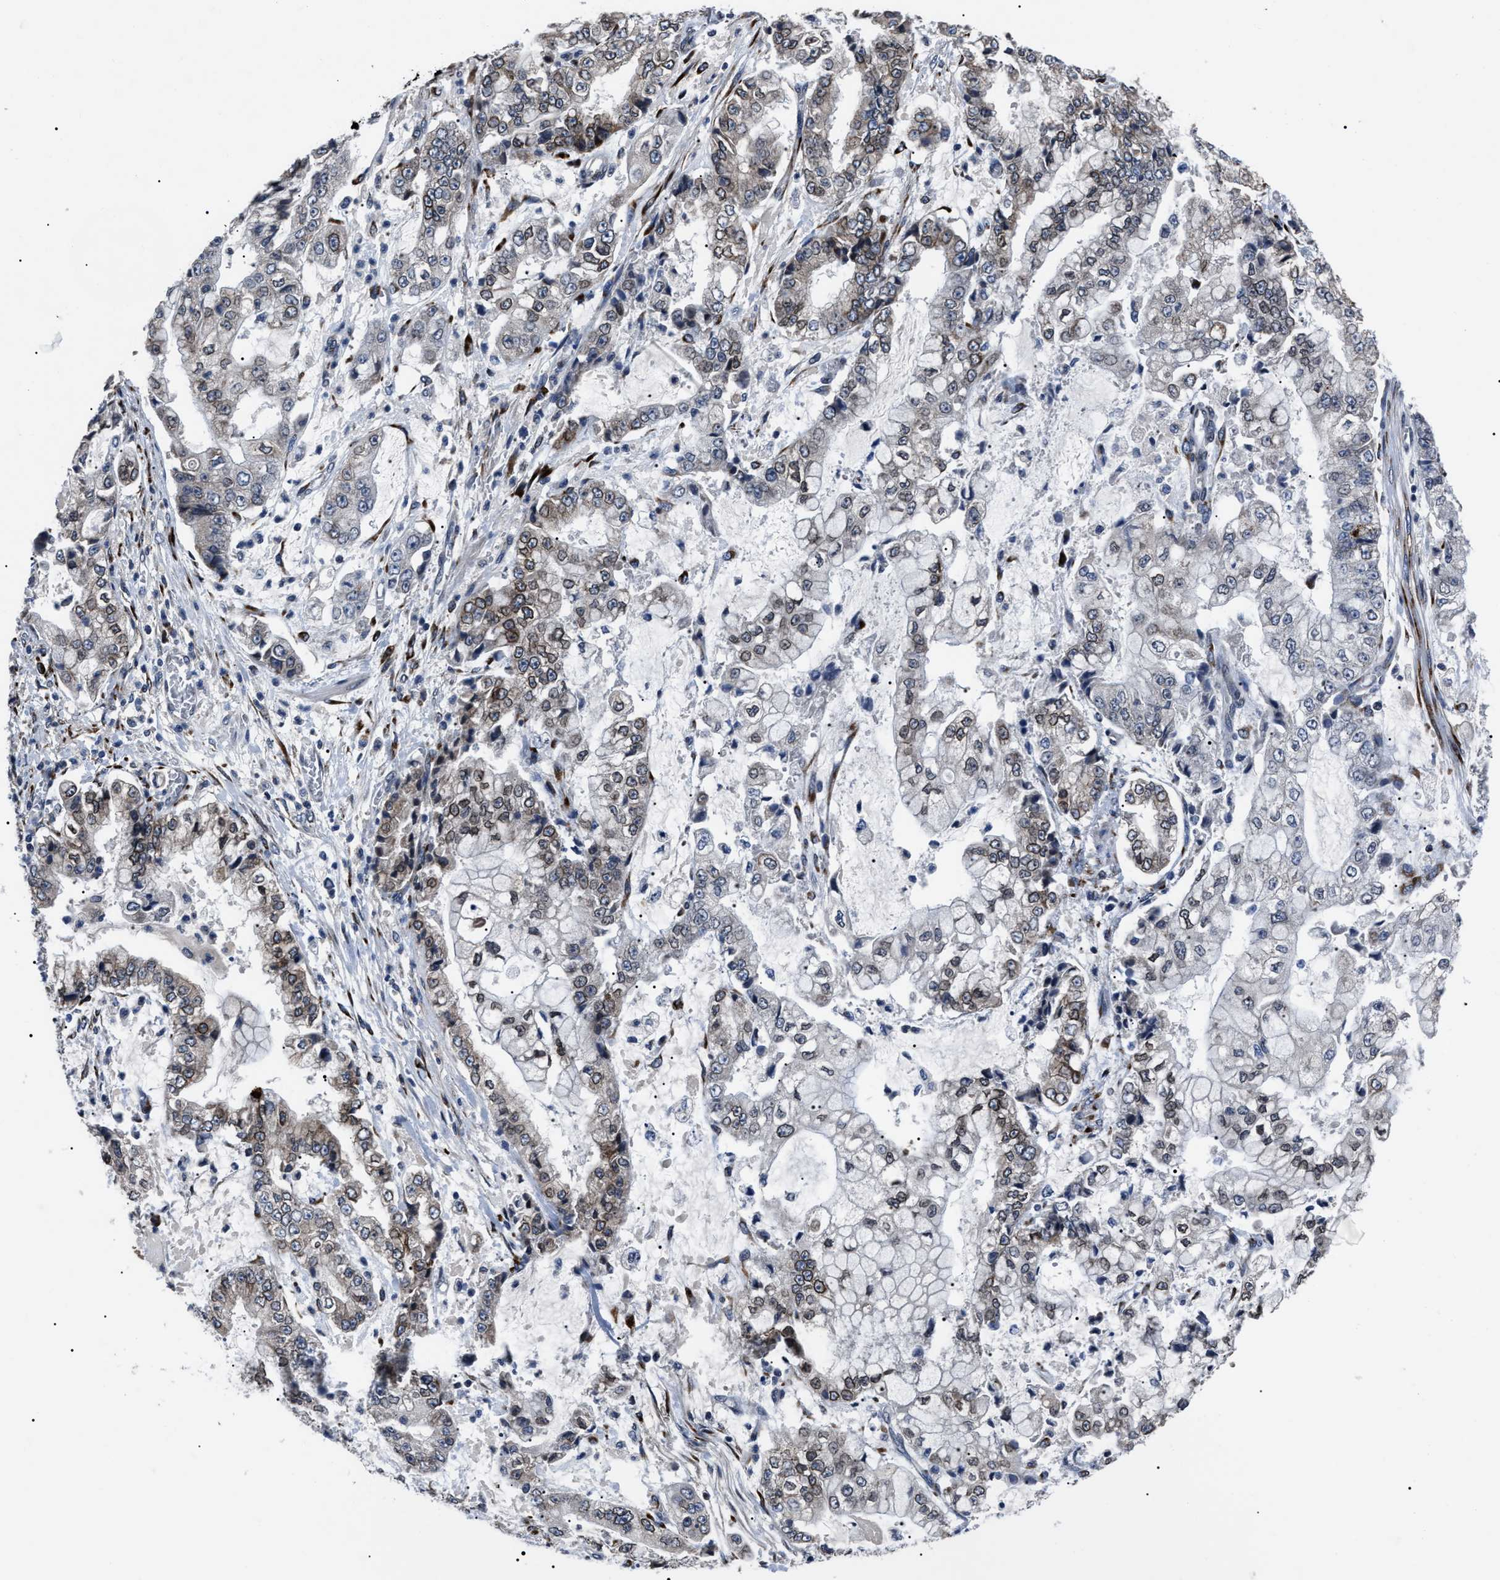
{"staining": {"intensity": "moderate", "quantity": "25%-75%", "location": "cytoplasmic/membranous"}, "tissue": "stomach cancer", "cell_type": "Tumor cells", "image_type": "cancer", "snomed": [{"axis": "morphology", "description": "Adenocarcinoma, NOS"}, {"axis": "topography", "description": "Stomach"}], "caption": "The histopathology image demonstrates a brown stain indicating the presence of a protein in the cytoplasmic/membranous of tumor cells in stomach cancer (adenocarcinoma).", "gene": "LRRC14", "patient": {"sex": "male", "age": 76}}